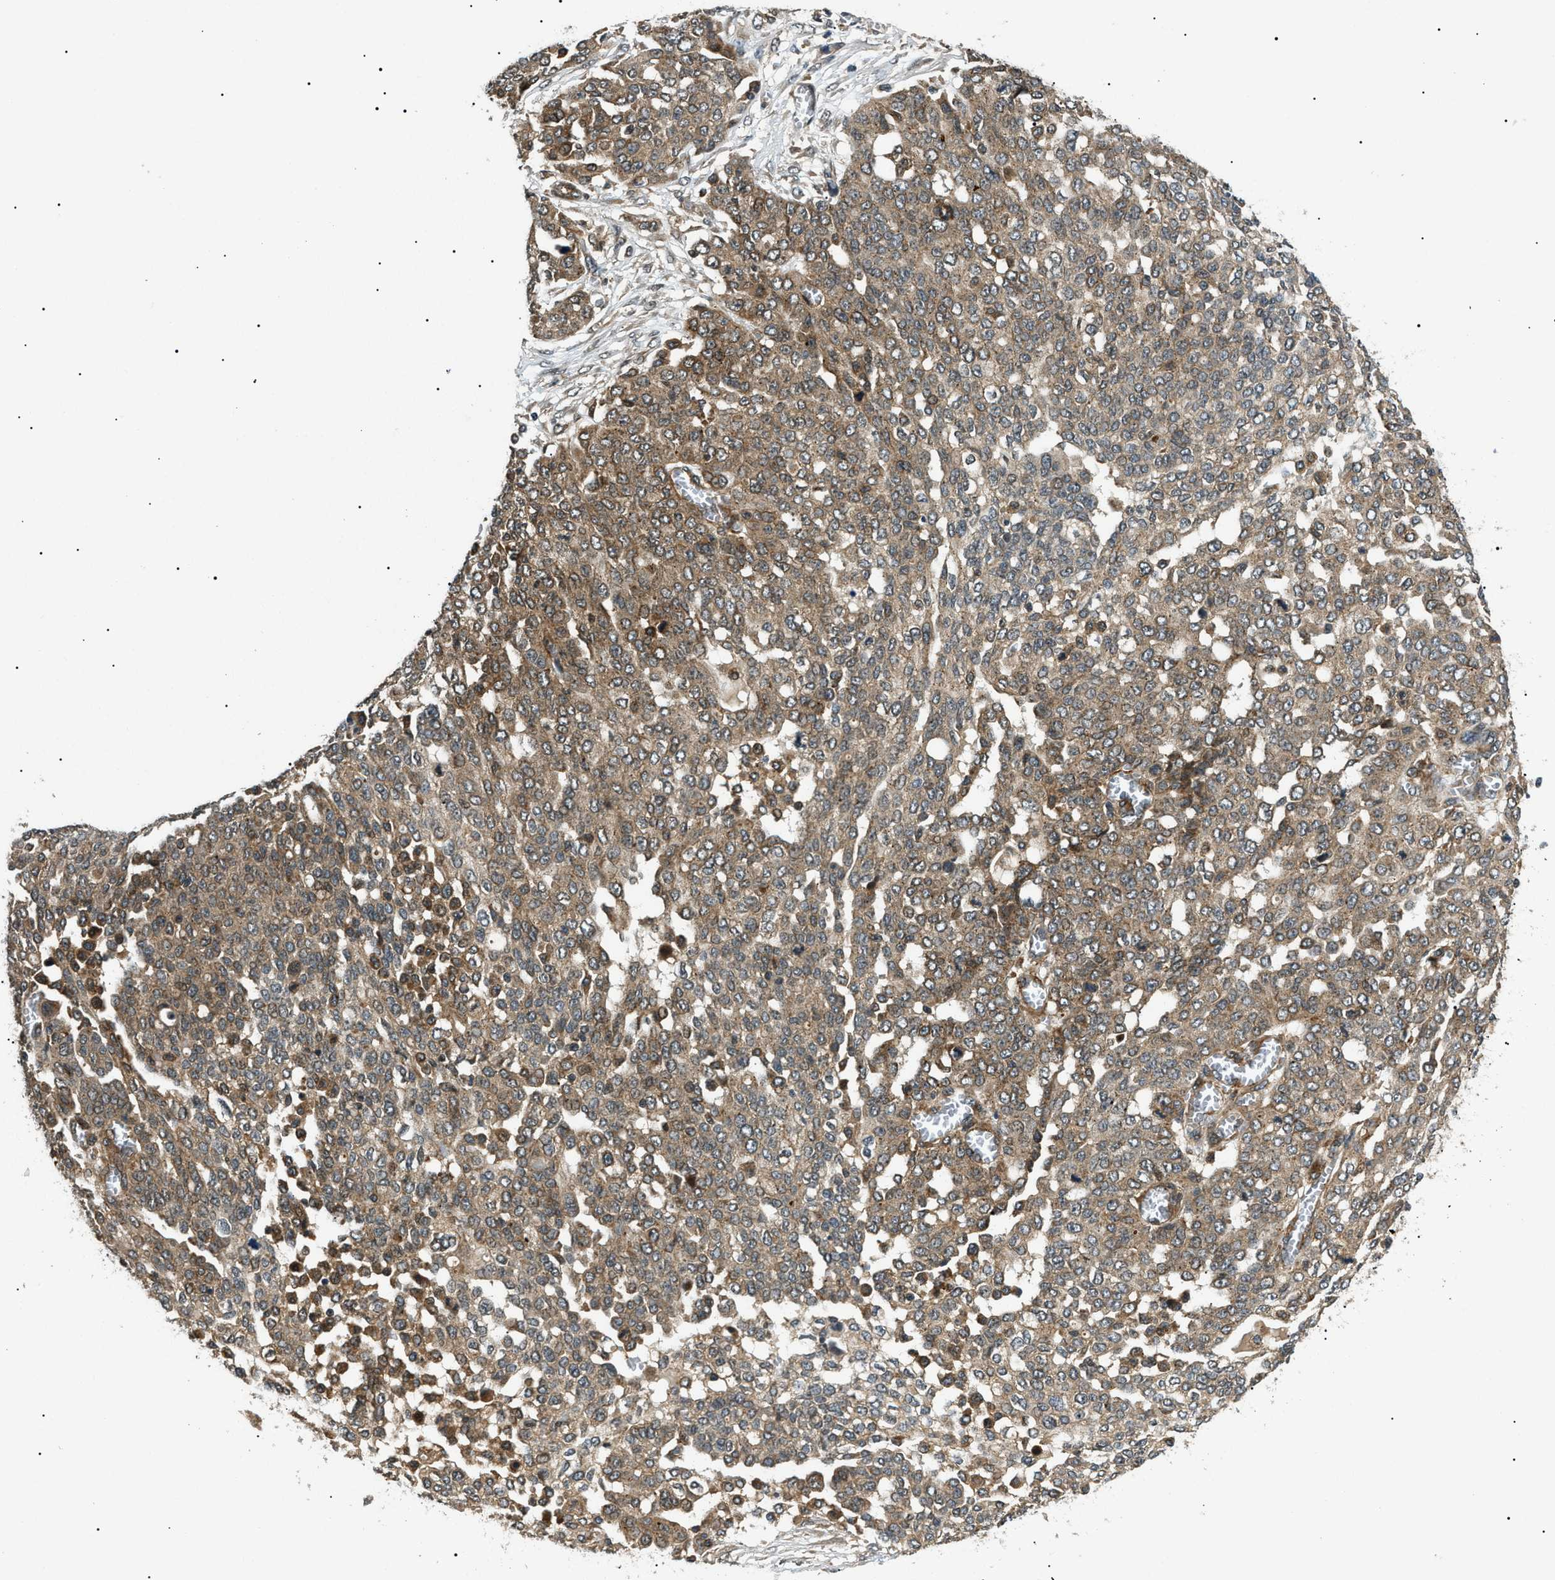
{"staining": {"intensity": "moderate", "quantity": ">75%", "location": "cytoplasmic/membranous"}, "tissue": "ovarian cancer", "cell_type": "Tumor cells", "image_type": "cancer", "snomed": [{"axis": "morphology", "description": "Cystadenocarcinoma, serous, NOS"}, {"axis": "topography", "description": "Soft tissue"}, {"axis": "topography", "description": "Ovary"}], "caption": "Immunohistochemistry of ovarian cancer demonstrates medium levels of moderate cytoplasmic/membranous positivity in approximately >75% of tumor cells. (IHC, brightfield microscopy, high magnification).", "gene": "ATP6AP1", "patient": {"sex": "female", "age": 57}}